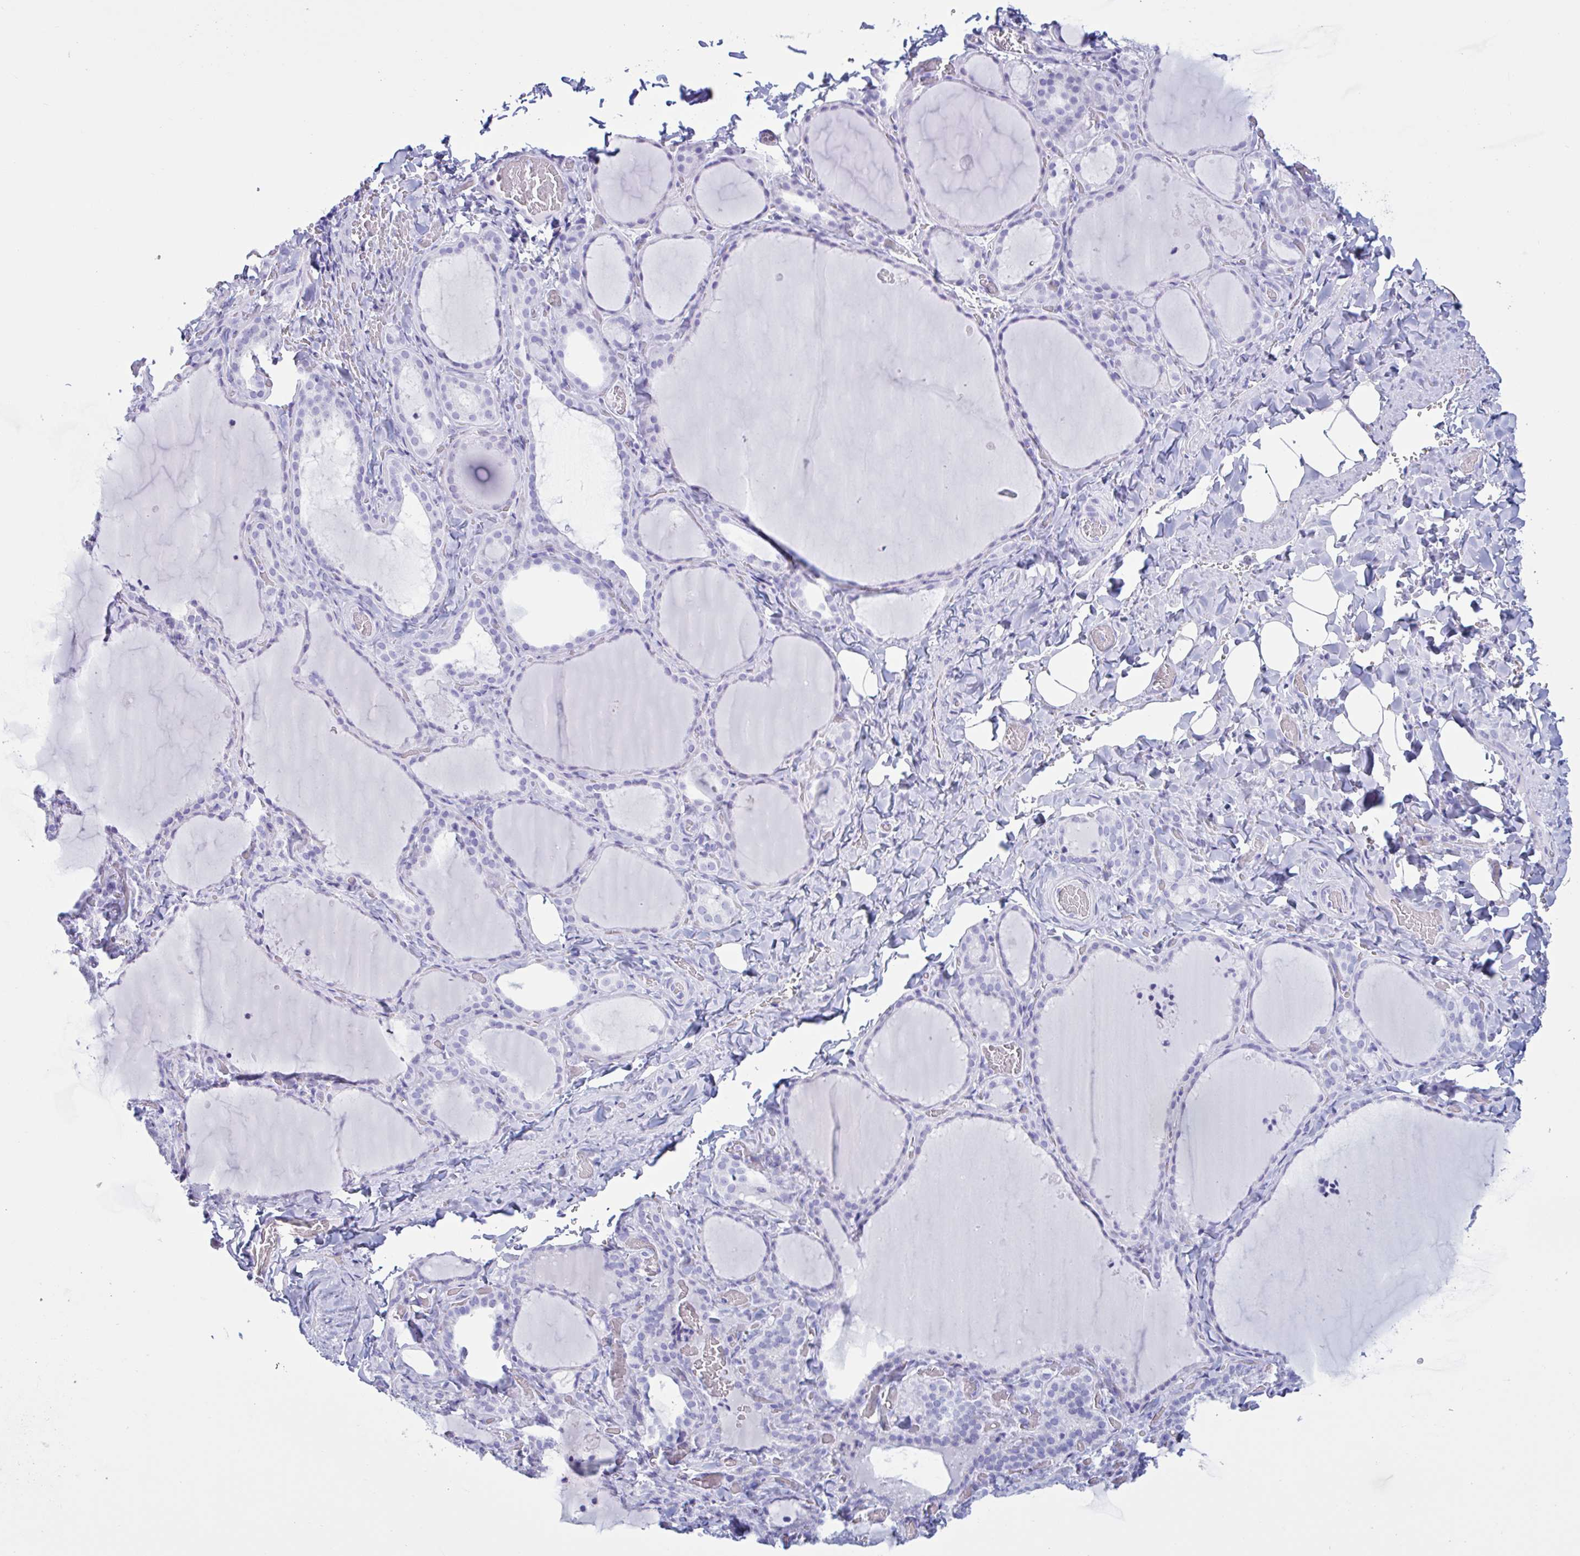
{"staining": {"intensity": "negative", "quantity": "none", "location": "none"}, "tissue": "thyroid gland", "cell_type": "Glandular cells", "image_type": "normal", "snomed": [{"axis": "morphology", "description": "Normal tissue, NOS"}, {"axis": "topography", "description": "Thyroid gland"}], "caption": "Immunohistochemistry of normal human thyroid gland demonstrates no positivity in glandular cells.", "gene": "MRGPRG", "patient": {"sex": "female", "age": 22}}